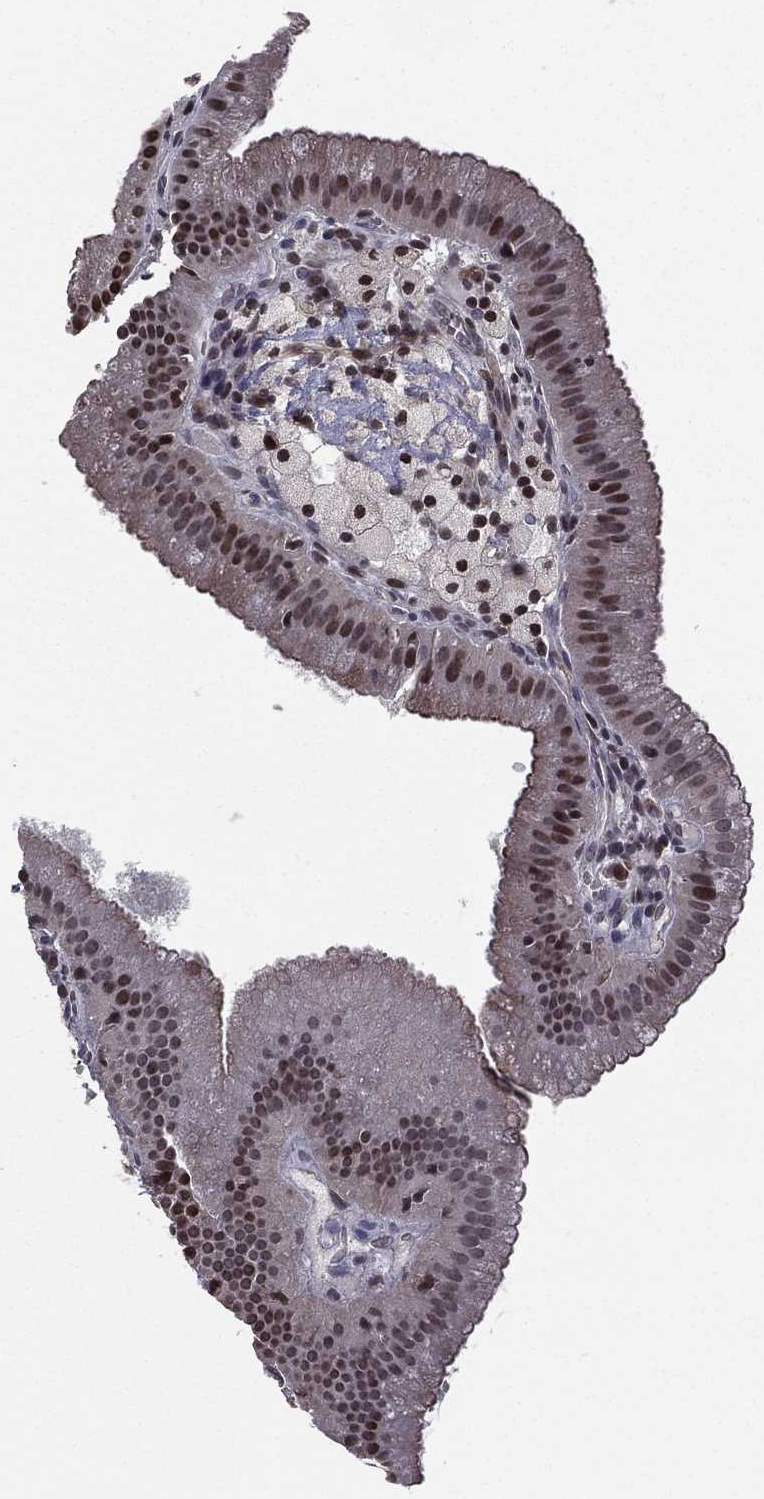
{"staining": {"intensity": "moderate", "quantity": "25%-75%", "location": "nuclear"}, "tissue": "gallbladder", "cell_type": "Glandular cells", "image_type": "normal", "snomed": [{"axis": "morphology", "description": "Normal tissue, NOS"}, {"axis": "topography", "description": "Gallbladder"}], "caption": "Immunohistochemistry staining of benign gallbladder, which demonstrates medium levels of moderate nuclear staining in approximately 25%-75% of glandular cells indicating moderate nuclear protein positivity. The staining was performed using DAB (3,3'-diaminobenzidine) (brown) for protein detection and nuclei were counterstained in hematoxylin (blue).", "gene": "RARB", "patient": {"sex": "male", "age": 67}}